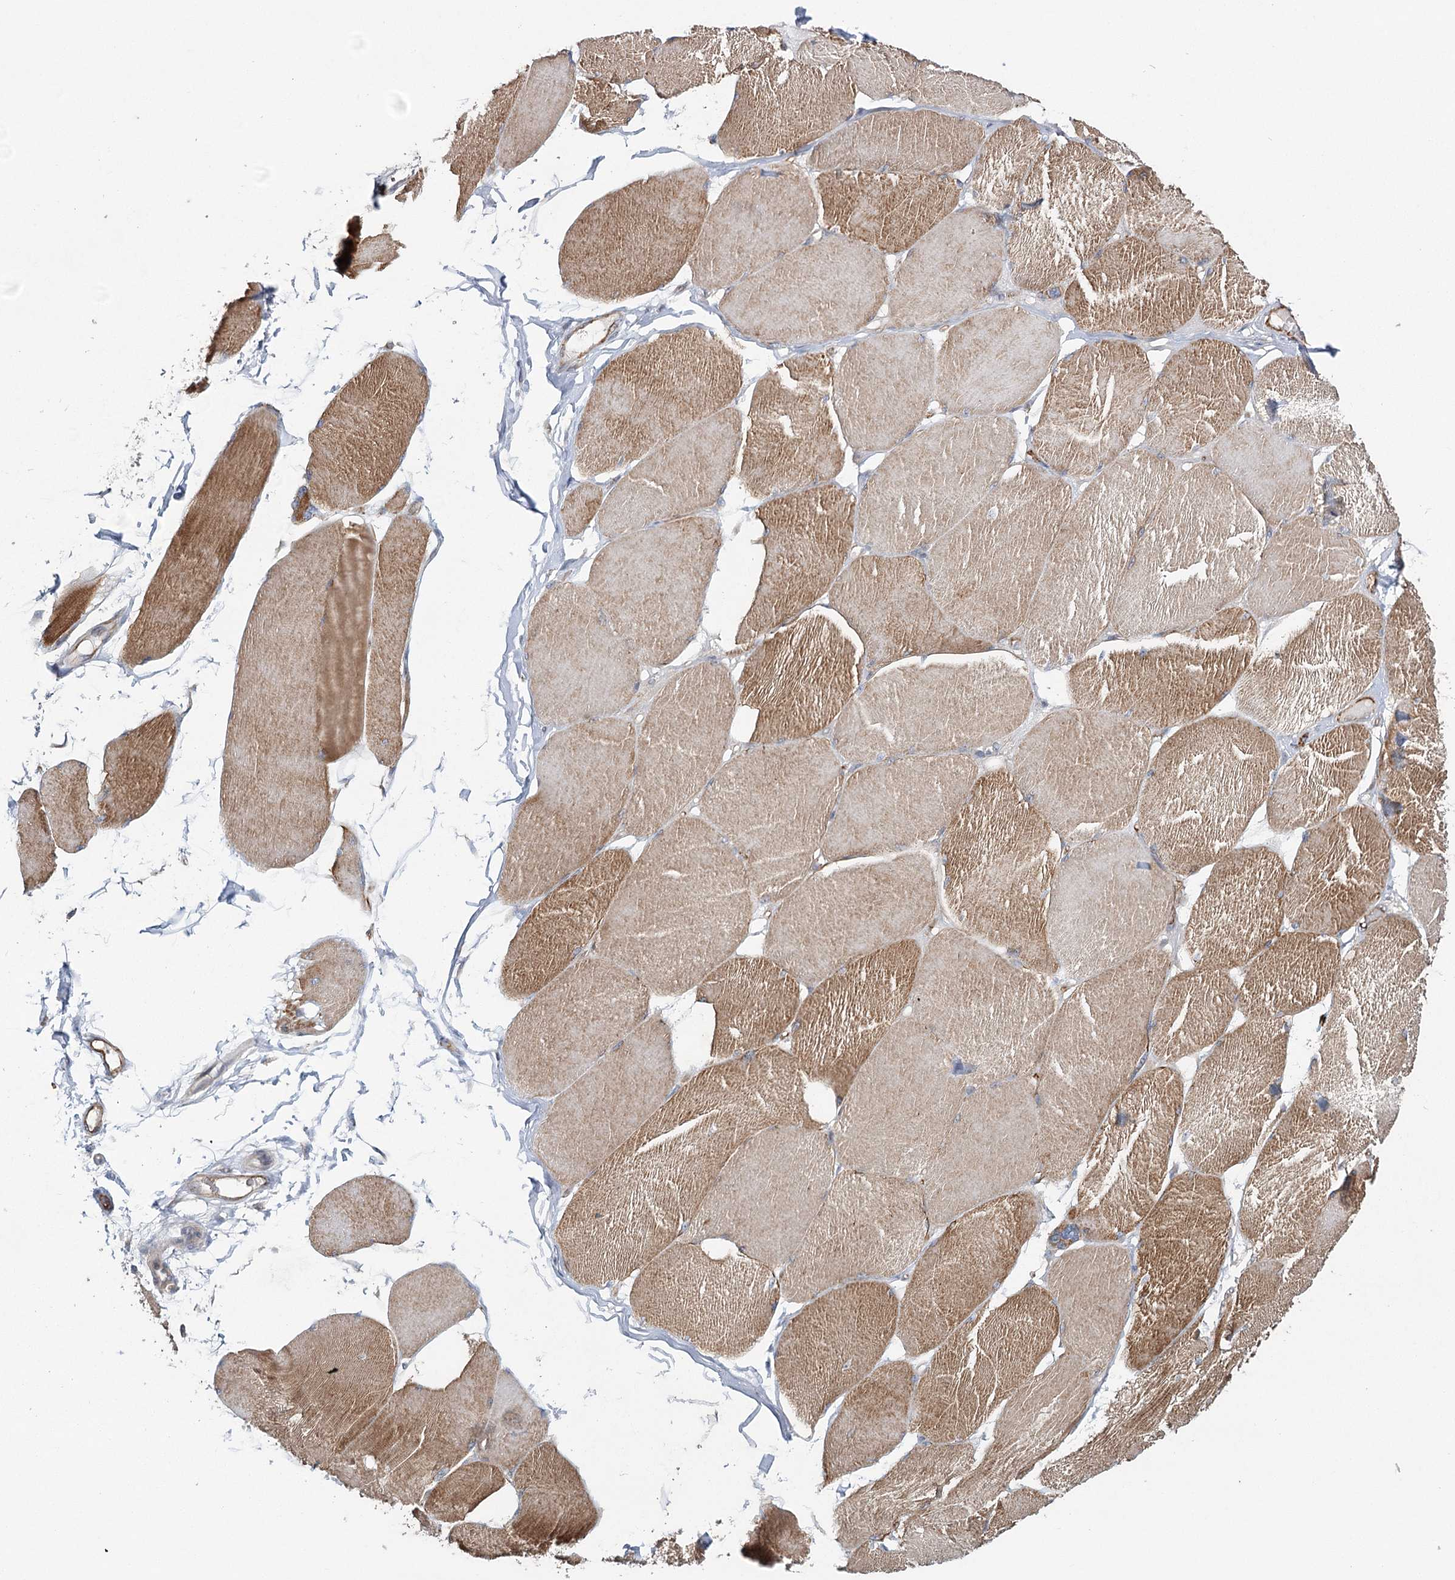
{"staining": {"intensity": "moderate", "quantity": "25%-75%", "location": "cytoplasmic/membranous"}, "tissue": "skeletal muscle", "cell_type": "Myocytes", "image_type": "normal", "snomed": [{"axis": "morphology", "description": "Normal tissue, NOS"}, {"axis": "topography", "description": "Skin"}, {"axis": "topography", "description": "Skeletal muscle"}], "caption": "This micrograph displays immunohistochemistry staining of normal human skeletal muscle, with medium moderate cytoplasmic/membranous staining in approximately 25%-75% of myocytes.", "gene": "MAP3K13", "patient": {"sex": "male", "age": 83}}